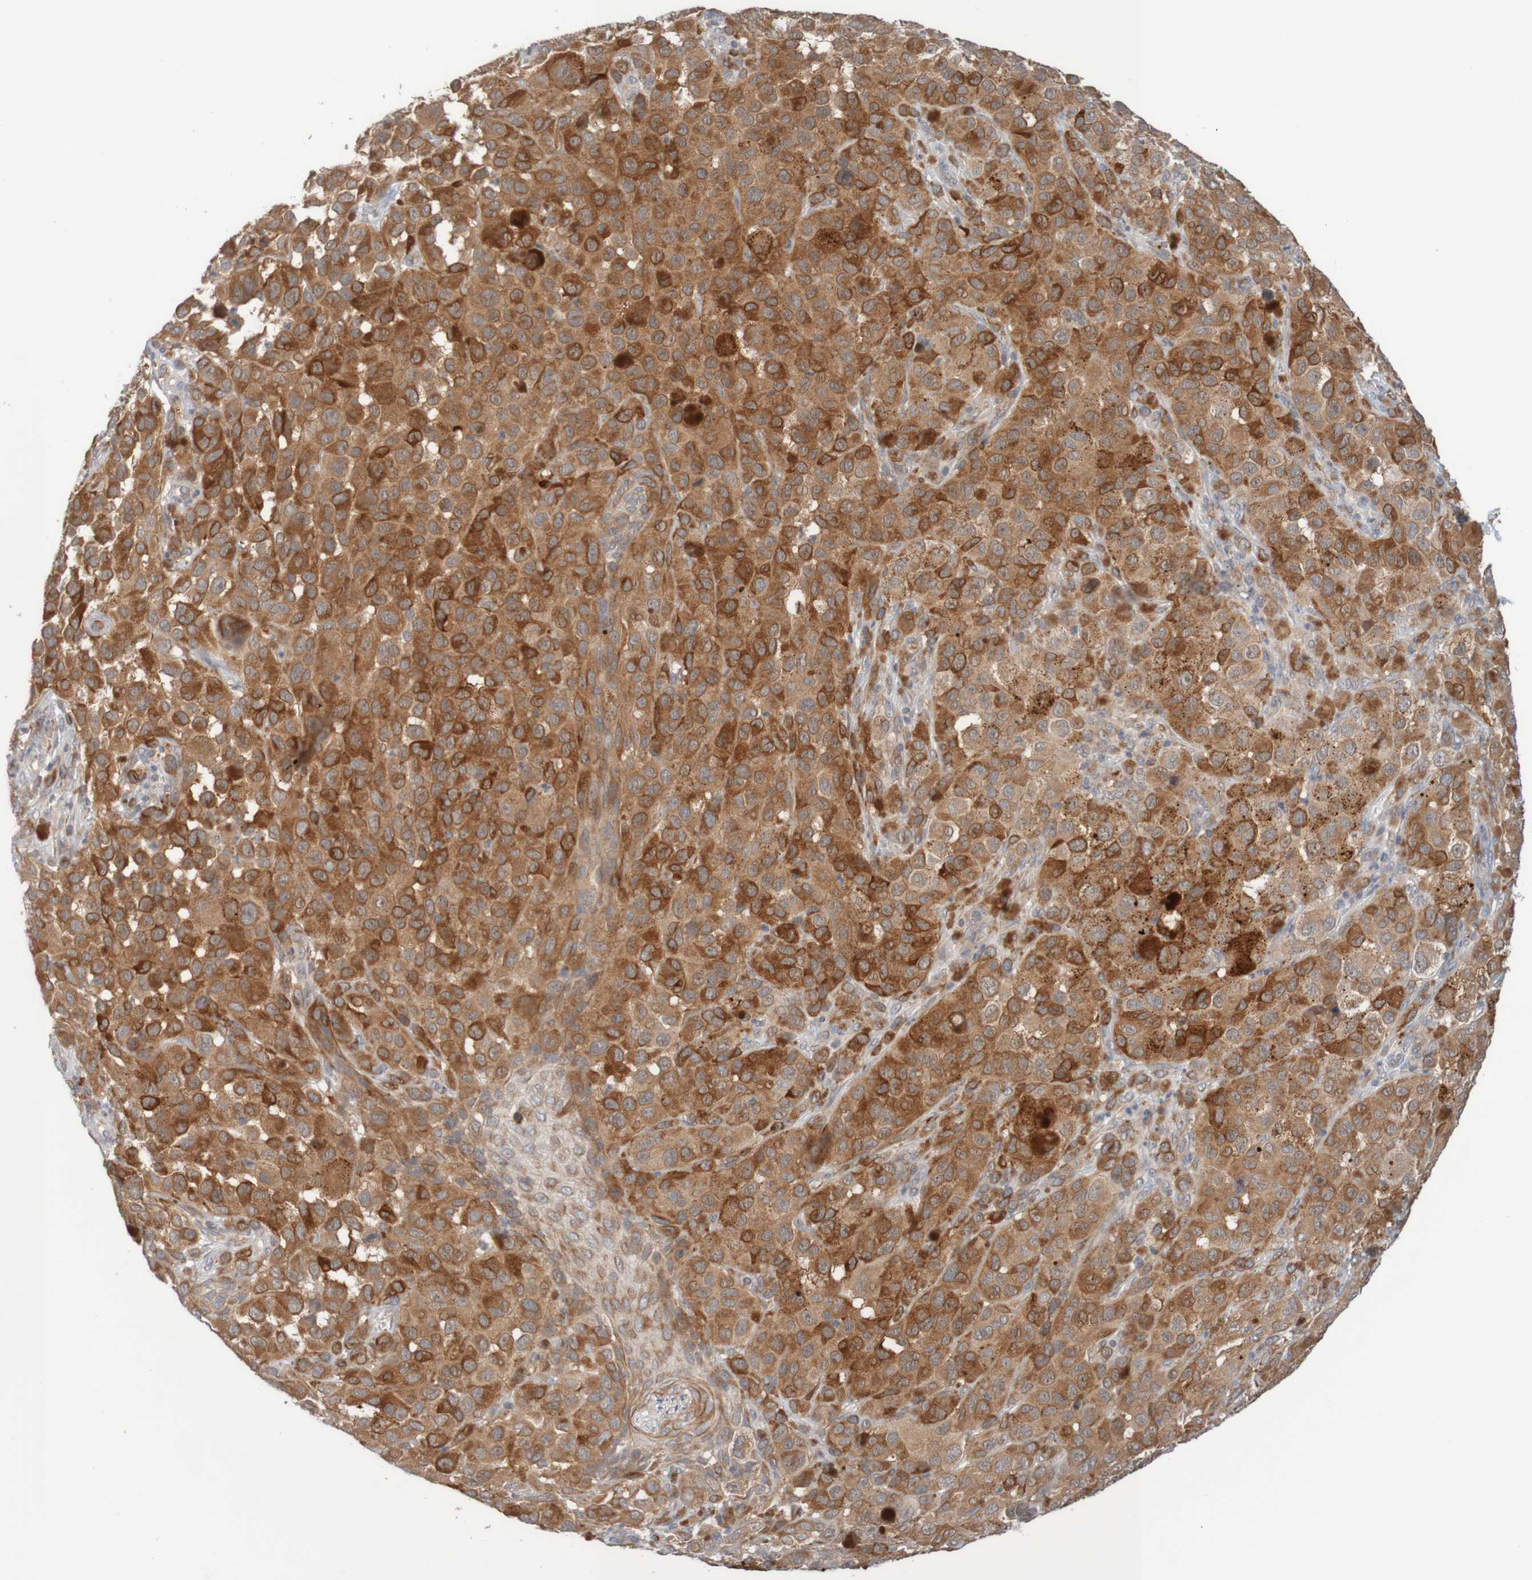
{"staining": {"intensity": "moderate", "quantity": ">75%", "location": "cytoplasmic/membranous"}, "tissue": "melanoma", "cell_type": "Tumor cells", "image_type": "cancer", "snomed": [{"axis": "morphology", "description": "Malignant melanoma, NOS"}, {"axis": "topography", "description": "Skin"}], "caption": "Protein staining demonstrates moderate cytoplasmic/membranous expression in approximately >75% of tumor cells in melanoma. (IHC, brightfield microscopy, high magnification).", "gene": "ANKK1", "patient": {"sex": "male", "age": 96}}